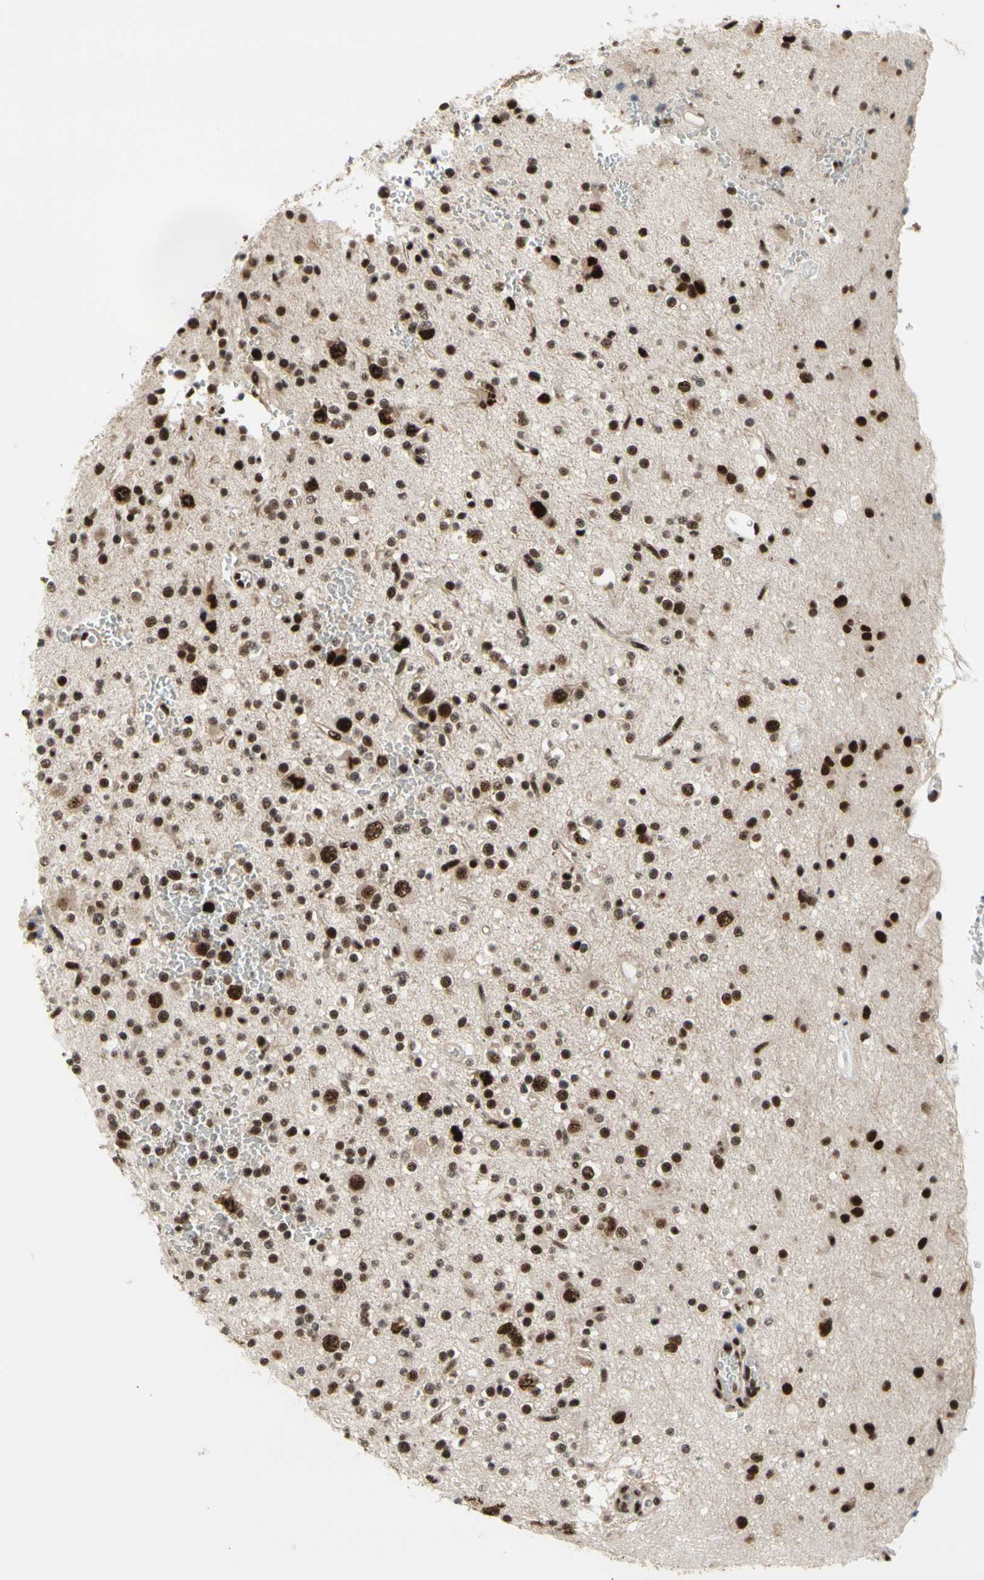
{"staining": {"intensity": "strong", "quantity": ">75%", "location": "nuclear"}, "tissue": "glioma", "cell_type": "Tumor cells", "image_type": "cancer", "snomed": [{"axis": "morphology", "description": "Glioma, malignant, High grade"}, {"axis": "topography", "description": "Brain"}], "caption": "Tumor cells exhibit strong nuclear expression in about >75% of cells in glioma. (brown staining indicates protein expression, while blue staining denotes nuclei).", "gene": "SRSF11", "patient": {"sex": "male", "age": 47}}